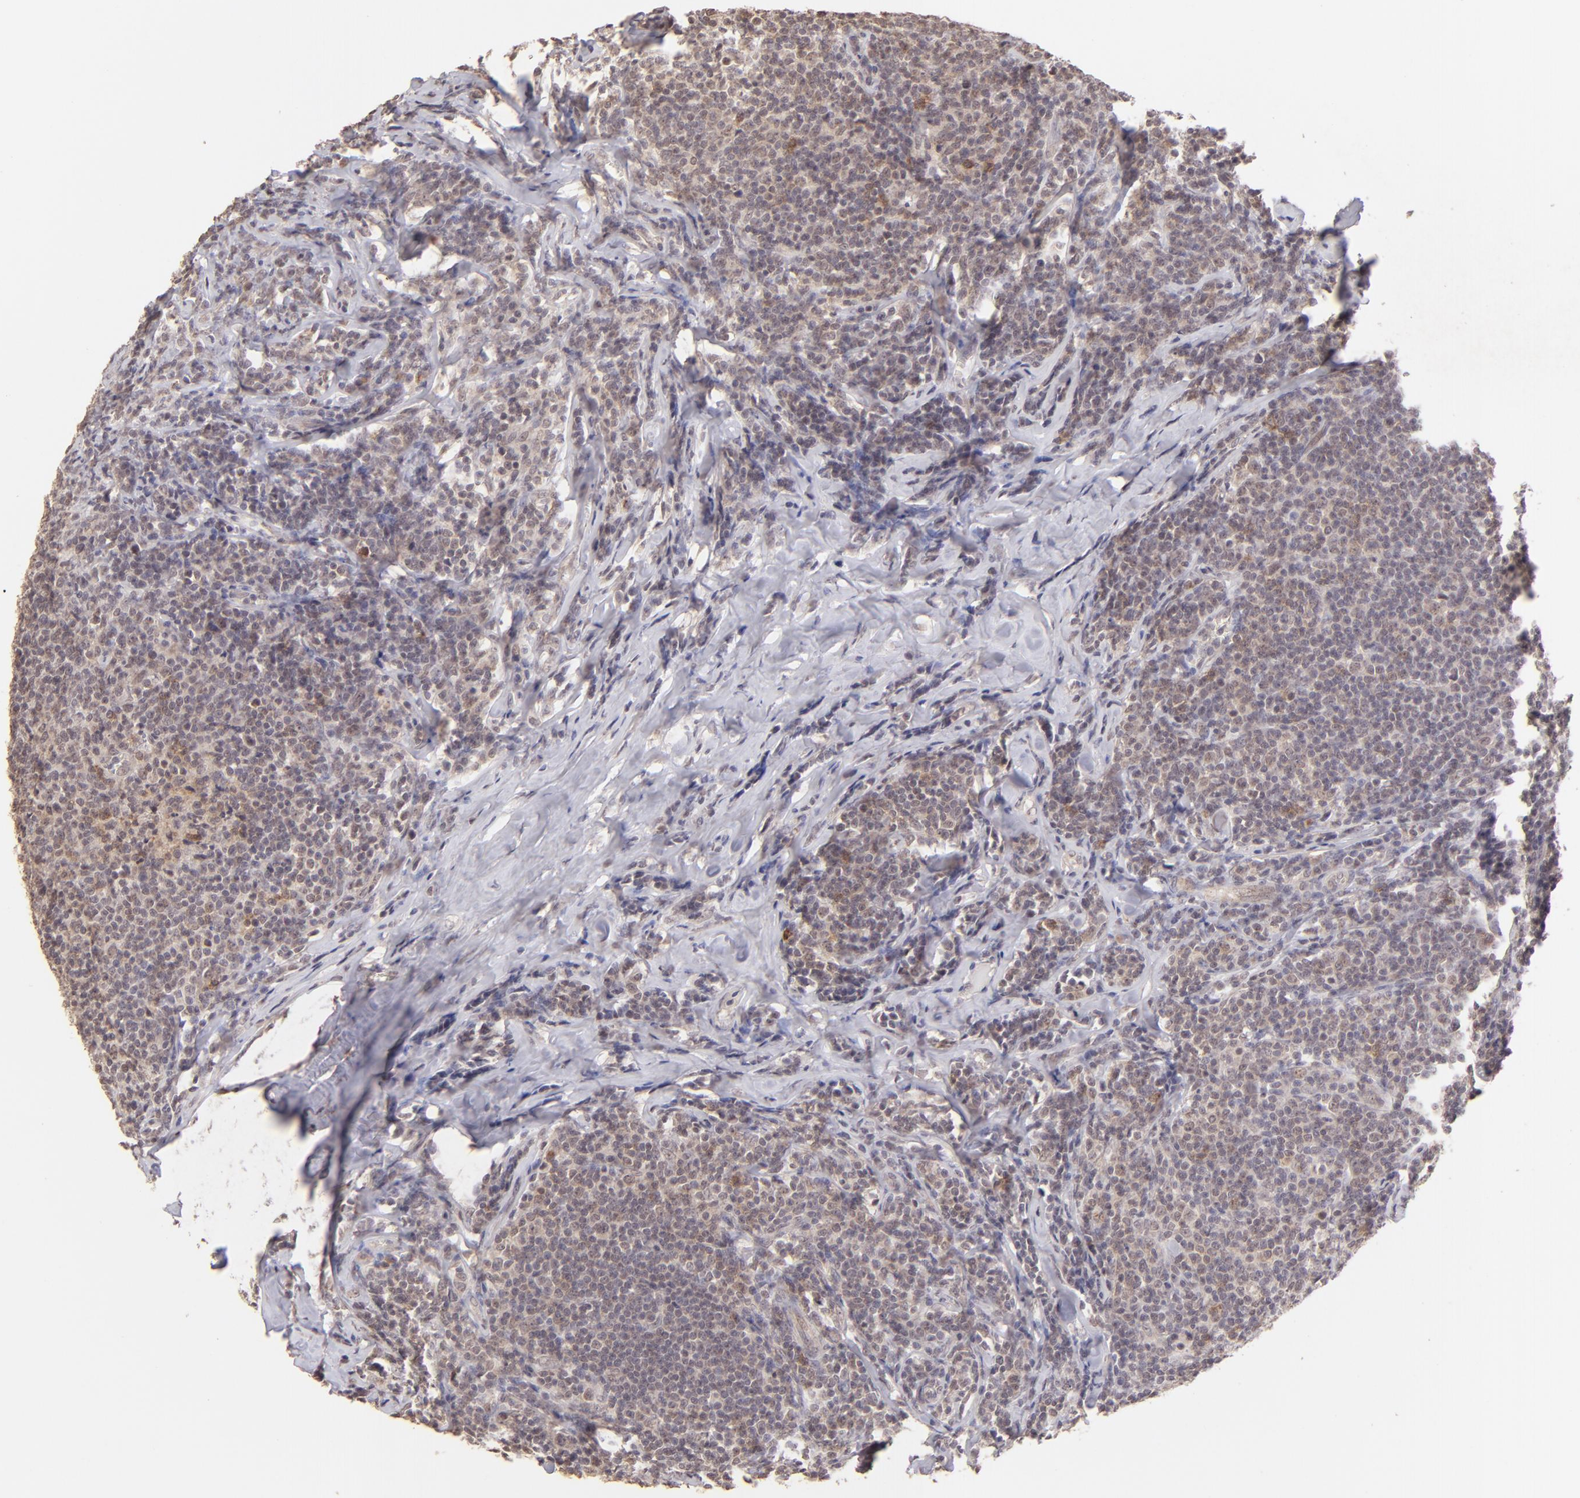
{"staining": {"intensity": "weak", "quantity": "25%-75%", "location": "cytoplasmic/membranous,nuclear"}, "tissue": "lymphoma", "cell_type": "Tumor cells", "image_type": "cancer", "snomed": [{"axis": "morphology", "description": "Malignant lymphoma, non-Hodgkin's type, Low grade"}, {"axis": "topography", "description": "Lymph node"}], "caption": "Protein expression analysis of lymphoma reveals weak cytoplasmic/membranous and nuclear staining in approximately 25%-75% of tumor cells.", "gene": "CLDN1", "patient": {"sex": "male", "age": 74}}